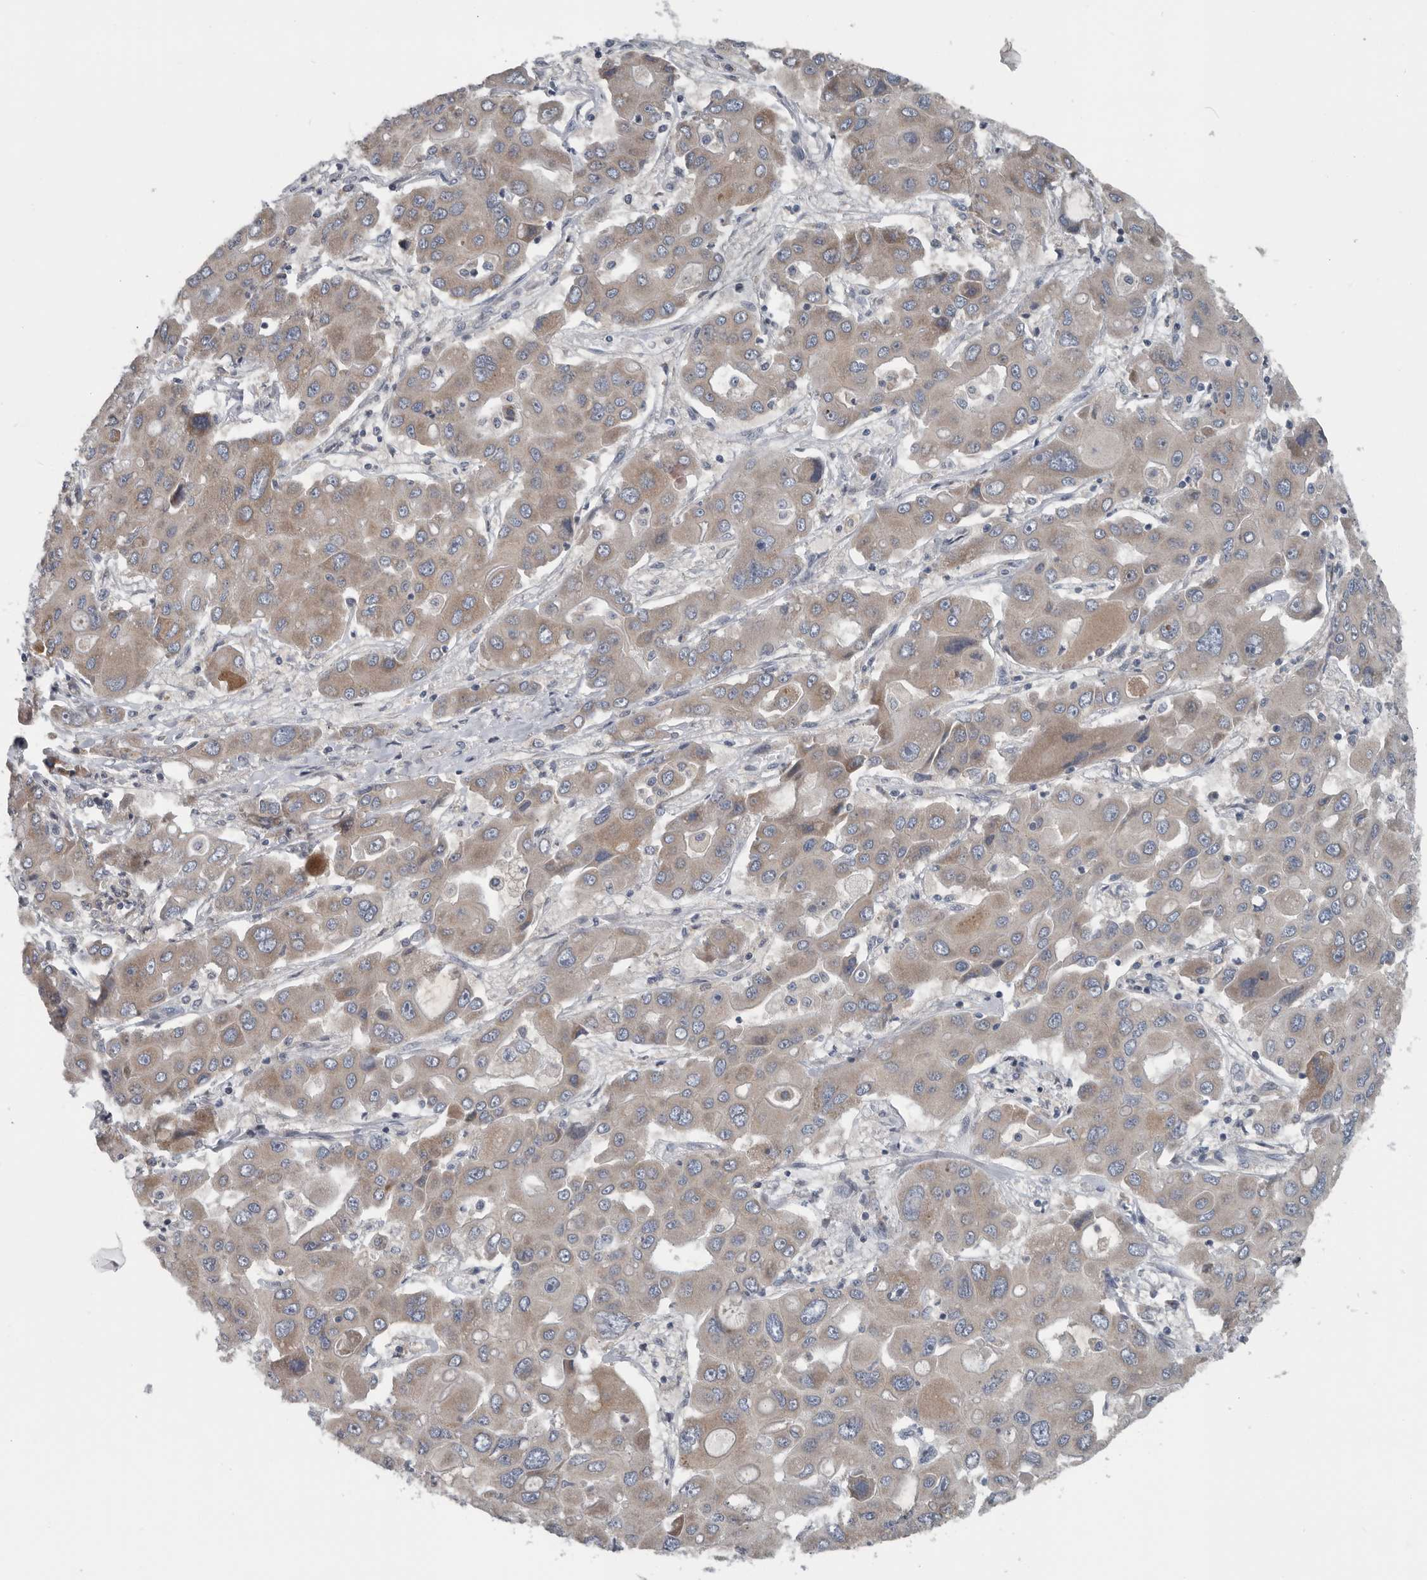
{"staining": {"intensity": "moderate", "quantity": "25%-75%", "location": "cytoplasmic/membranous"}, "tissue": "liver cancer", "cell_type": "Tumor cells", "image_type": "cancer", "snomed": [{"axis": "morphology", "description": "Cholangiocarcinoma"}, {"axis": "topography", "description": "Liver"}], "caption": "Liver cancer (cholangiocarcinoma) stained with IHC reveals moderate cytoplasmic/membranous staining in about 25%-75% of tumor cells.", "gene": "TMEM199", "patient": {"sex": "male", "age": 67}}